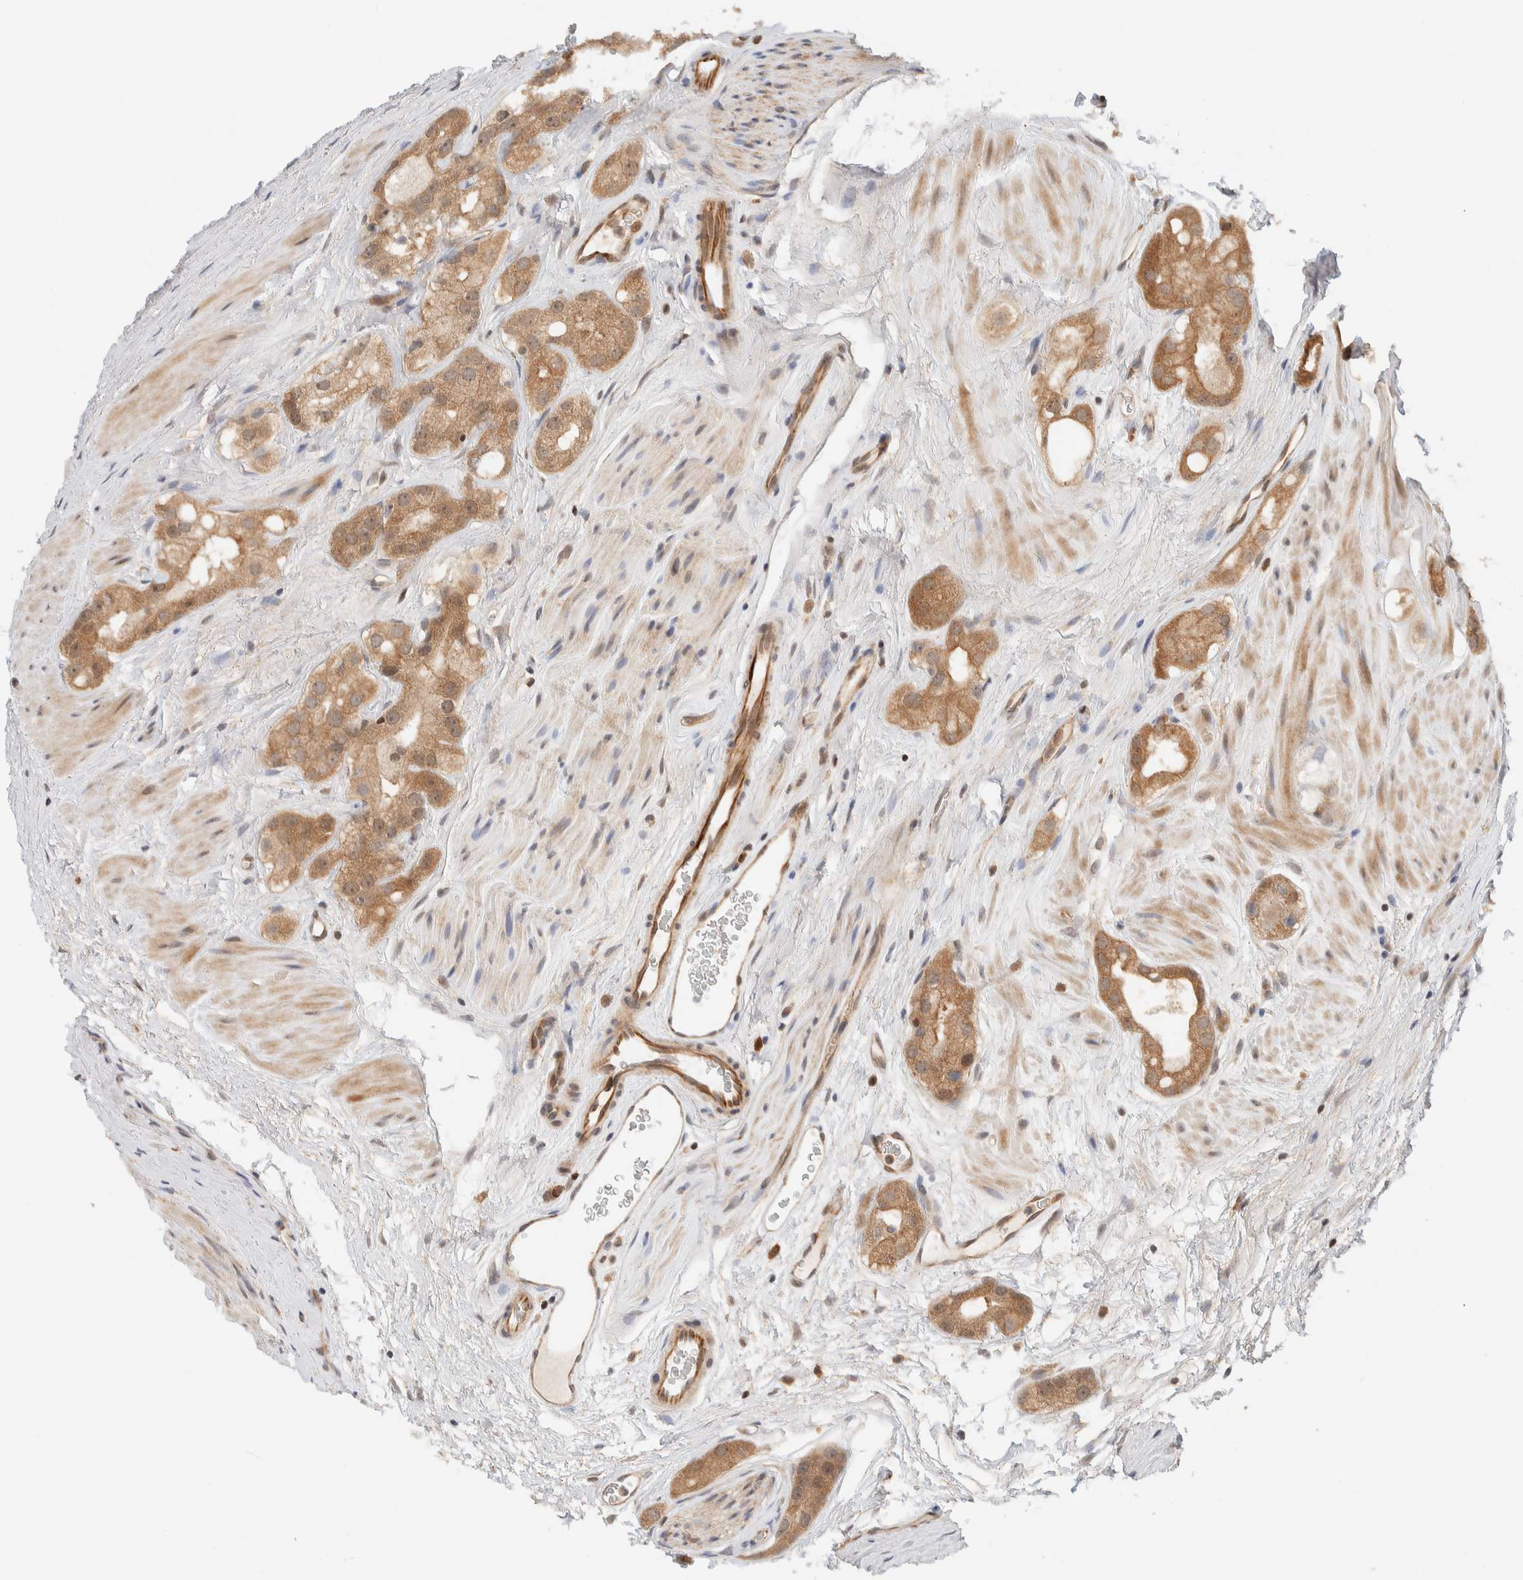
{"staining": {"intensity": "moderate", "quantity": ">75%", "location": "cytoplasmic/membranous"}, "tissue": "prostate cancer", "cell_type": "Tumor cells", "image_type": "cancer", "snomed": [{"axis": "morphology", "description": "Adenocarcinoma, High grade"}, {"axis": "topography", "description": "Prostate"}], "caption": "An IHC histopathology image of tumor tissue is shown. Protein staining in brown shows moderate cytoplasmic/membranous positivity in prostate cancer within tumor cells.", "gene": "C8orf76", "patient": {"sex": "male", "age": 63}}